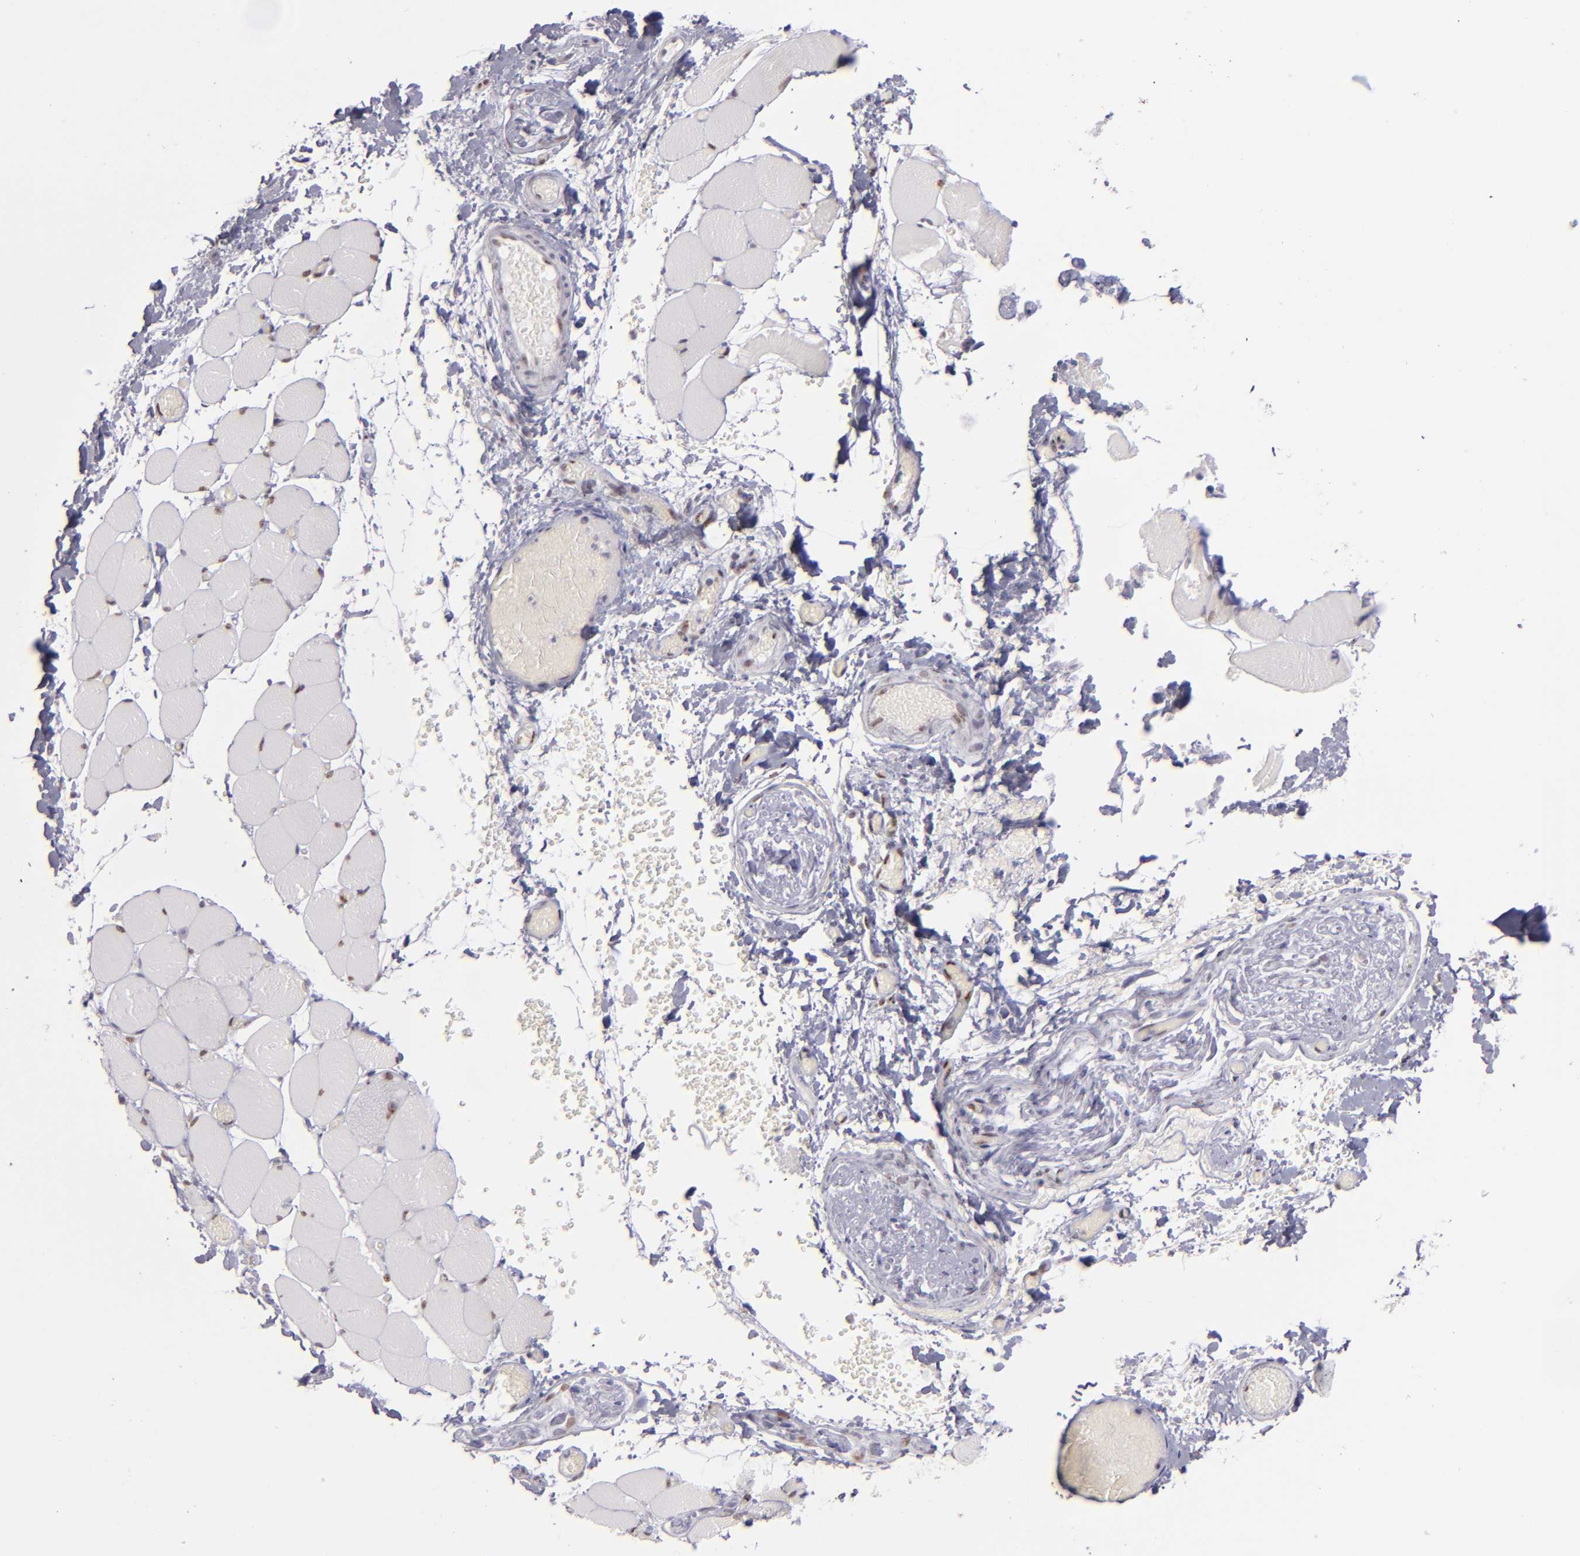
{"staining": {"intensity": "moderate", "quantity": "25%-75%", "location": "nuclear"}, "tissue": "skeletal muscle", "cell_type": "Myocytes", "image_type": "normal", "snomed": [{"axis": "morphology", "description": "Normal tissue, NOS"}, {"axis": "topography", "description": "Skeletal muscle"}, {"axis": "topography", "description": "Soft tissue"}], "caption": "A photomicrograph showing moderate nuclear staining in approximately 25%-75% of myocytes in normal skeletal muscle, as visualized by brown immunohistochemical staining.", "gene": "TOP3A", "patient": {"sex": "female", "age": 58}}